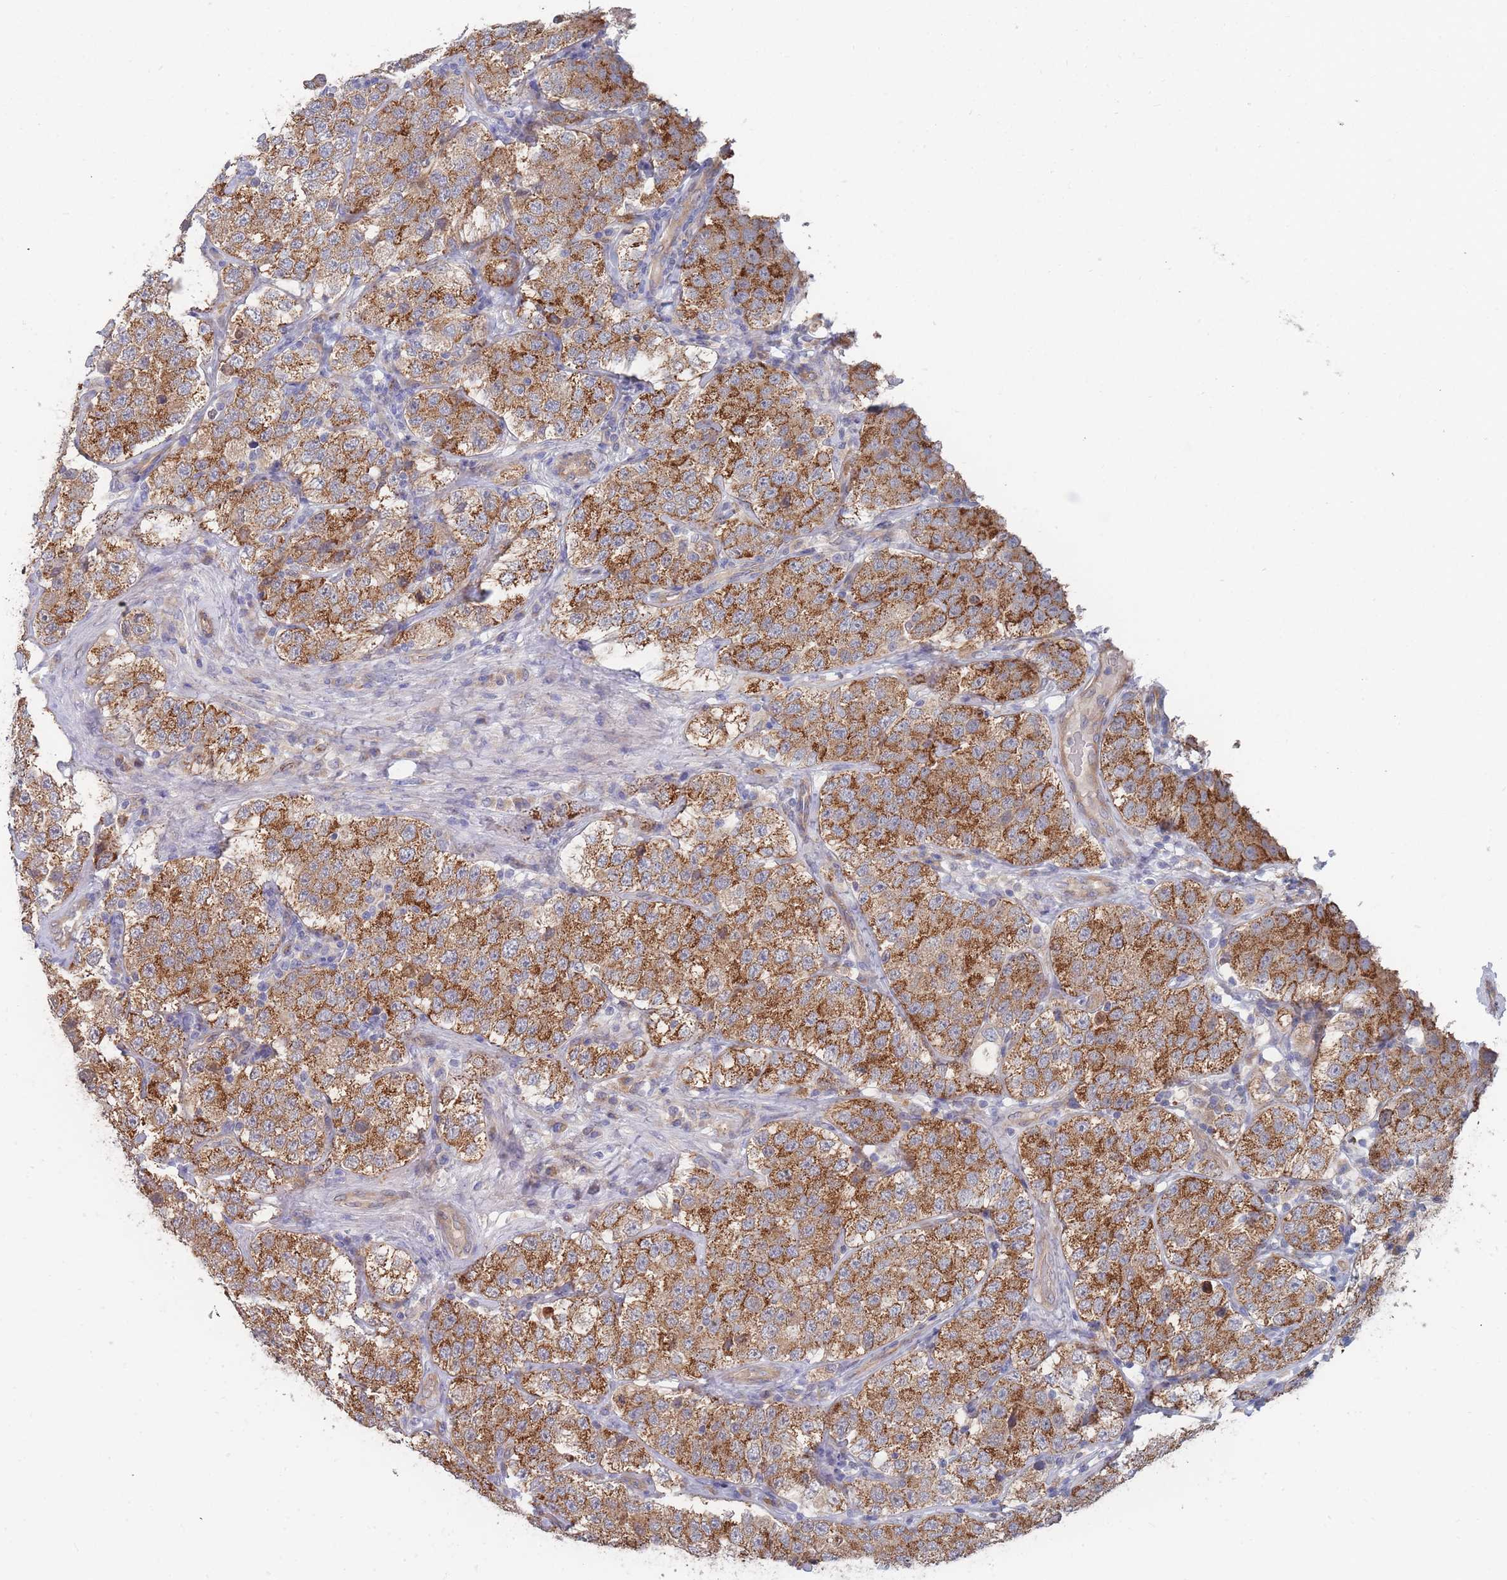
{"staining": {"intensity": "moderate", "quantity": ">75%", "location": "cytoplasmic/membranous"}, "tissue": "testis cancer", "cell_type": "Tumor cells", "image_type": "cancer", "snomed": [{"axis": "morphology", "description": "Seminoma, NOS"}, {"axis": "topography", "description": "Testis"}], "caption": "Immunohistochemical staining of human testis cancer (seminoma) shows moderate cytoplasmic/membranous protein staining in approximately >75% of tumor cells.", "gene": "NUB1", "patient": {"sex": "male", "age": 34}}